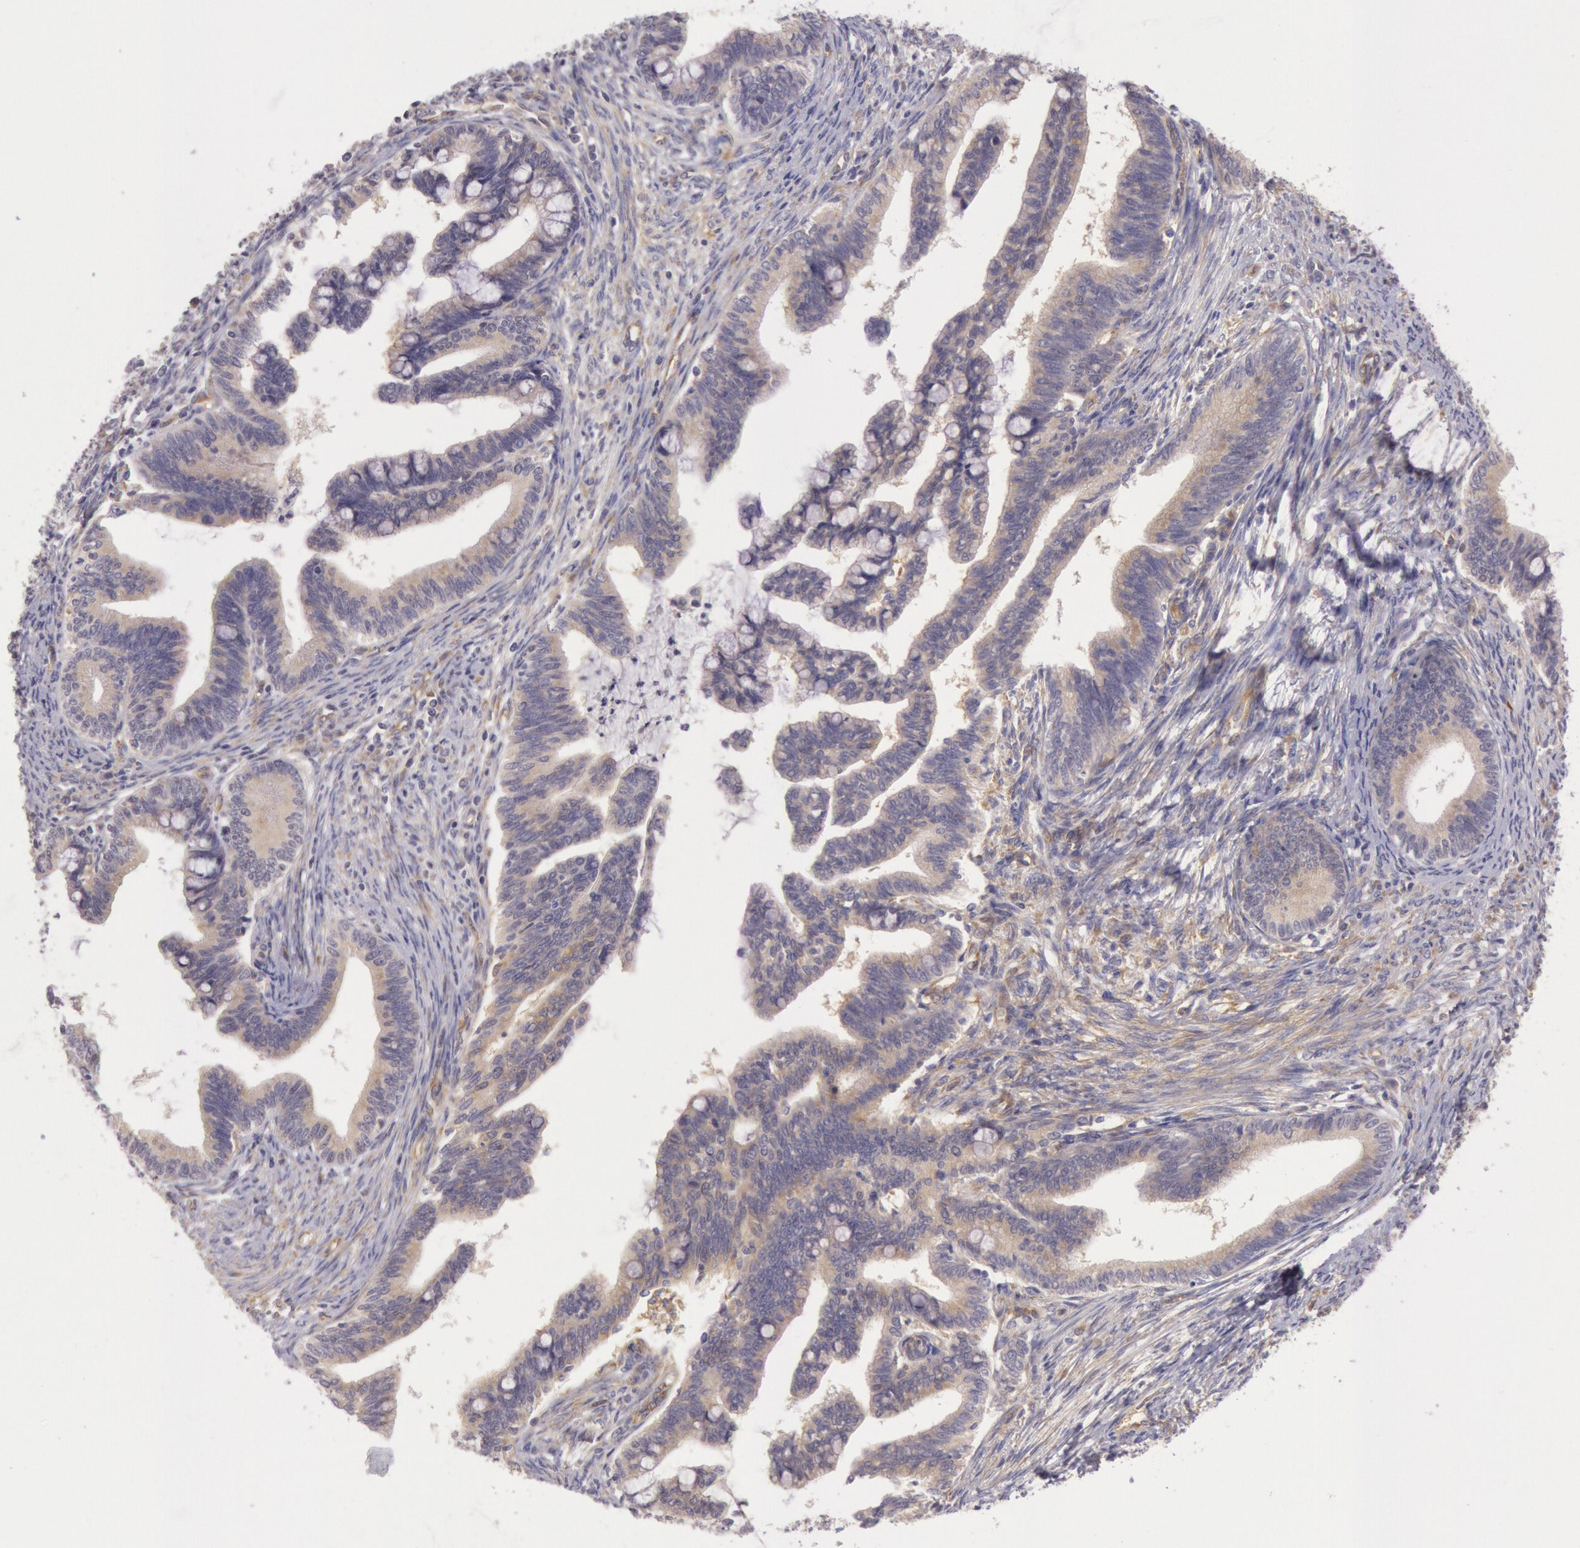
{"staining": {"intensity": "weak", "quantity": ">75%", "location": "cytoplasmic/membranous"}, "tissue": "cervical cancer", "cell_type": "Tumor cells", "image_type": "cancer", "snomed": [{"axis": "morphology", "description": "Adenocarcinoma, NOS"}, {"axis": "topography", "description": "Cervix"}], "caption": "Immunohistochemical staining of cervical cancer (adenocarcinoma) displays weak cytoplasmic/membranous protein positivity in approximately >75% of tumor cells.", "gene": "CHUK", "patient": {"sex": "female", "age": 36}}